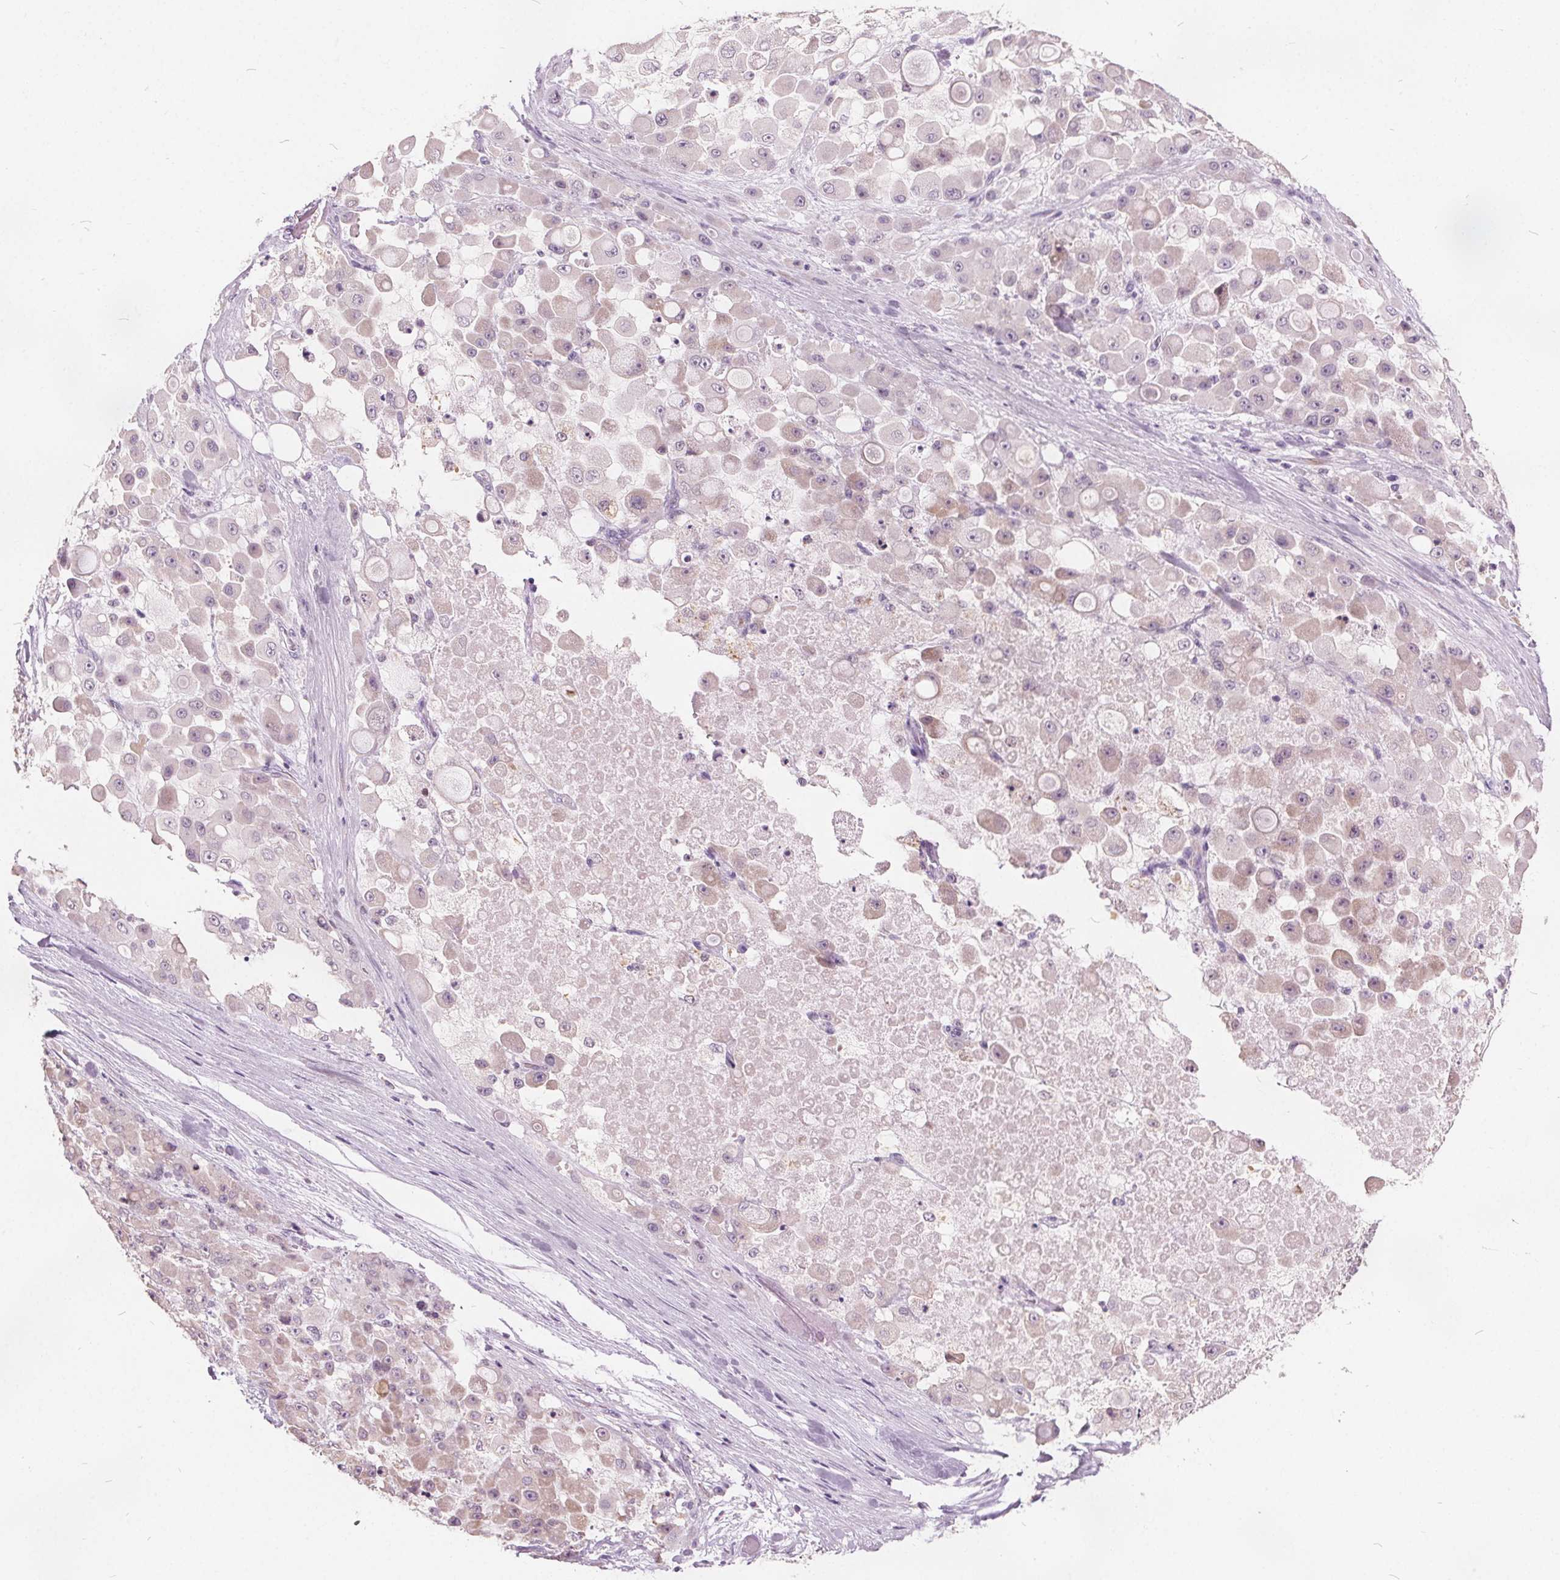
{"staining": {"intensity": "negative", "quantity": "none", "location": "none"}, "tissue": "stomach cancer", "cell_type": "Tumor cells", "image_type": "cancer", "snomed": [{"axis": "morphology", "description": "Adenocarcinoma, NOS"}, {"axis": "topography", "description": "Stomach"}], "caption": "IHC photomicrograph of human adenocarcinoma (stomach) stained for a protein (brown), which shows no staining in tumor cells. The staining was performed using DAB to visualize the protein expression in brown, while the nuclei were stained in blue with hematoxylin (Magnification: 20x).", "gene": "ACOX2", "patient": {"sex": "female", "age": 76}}